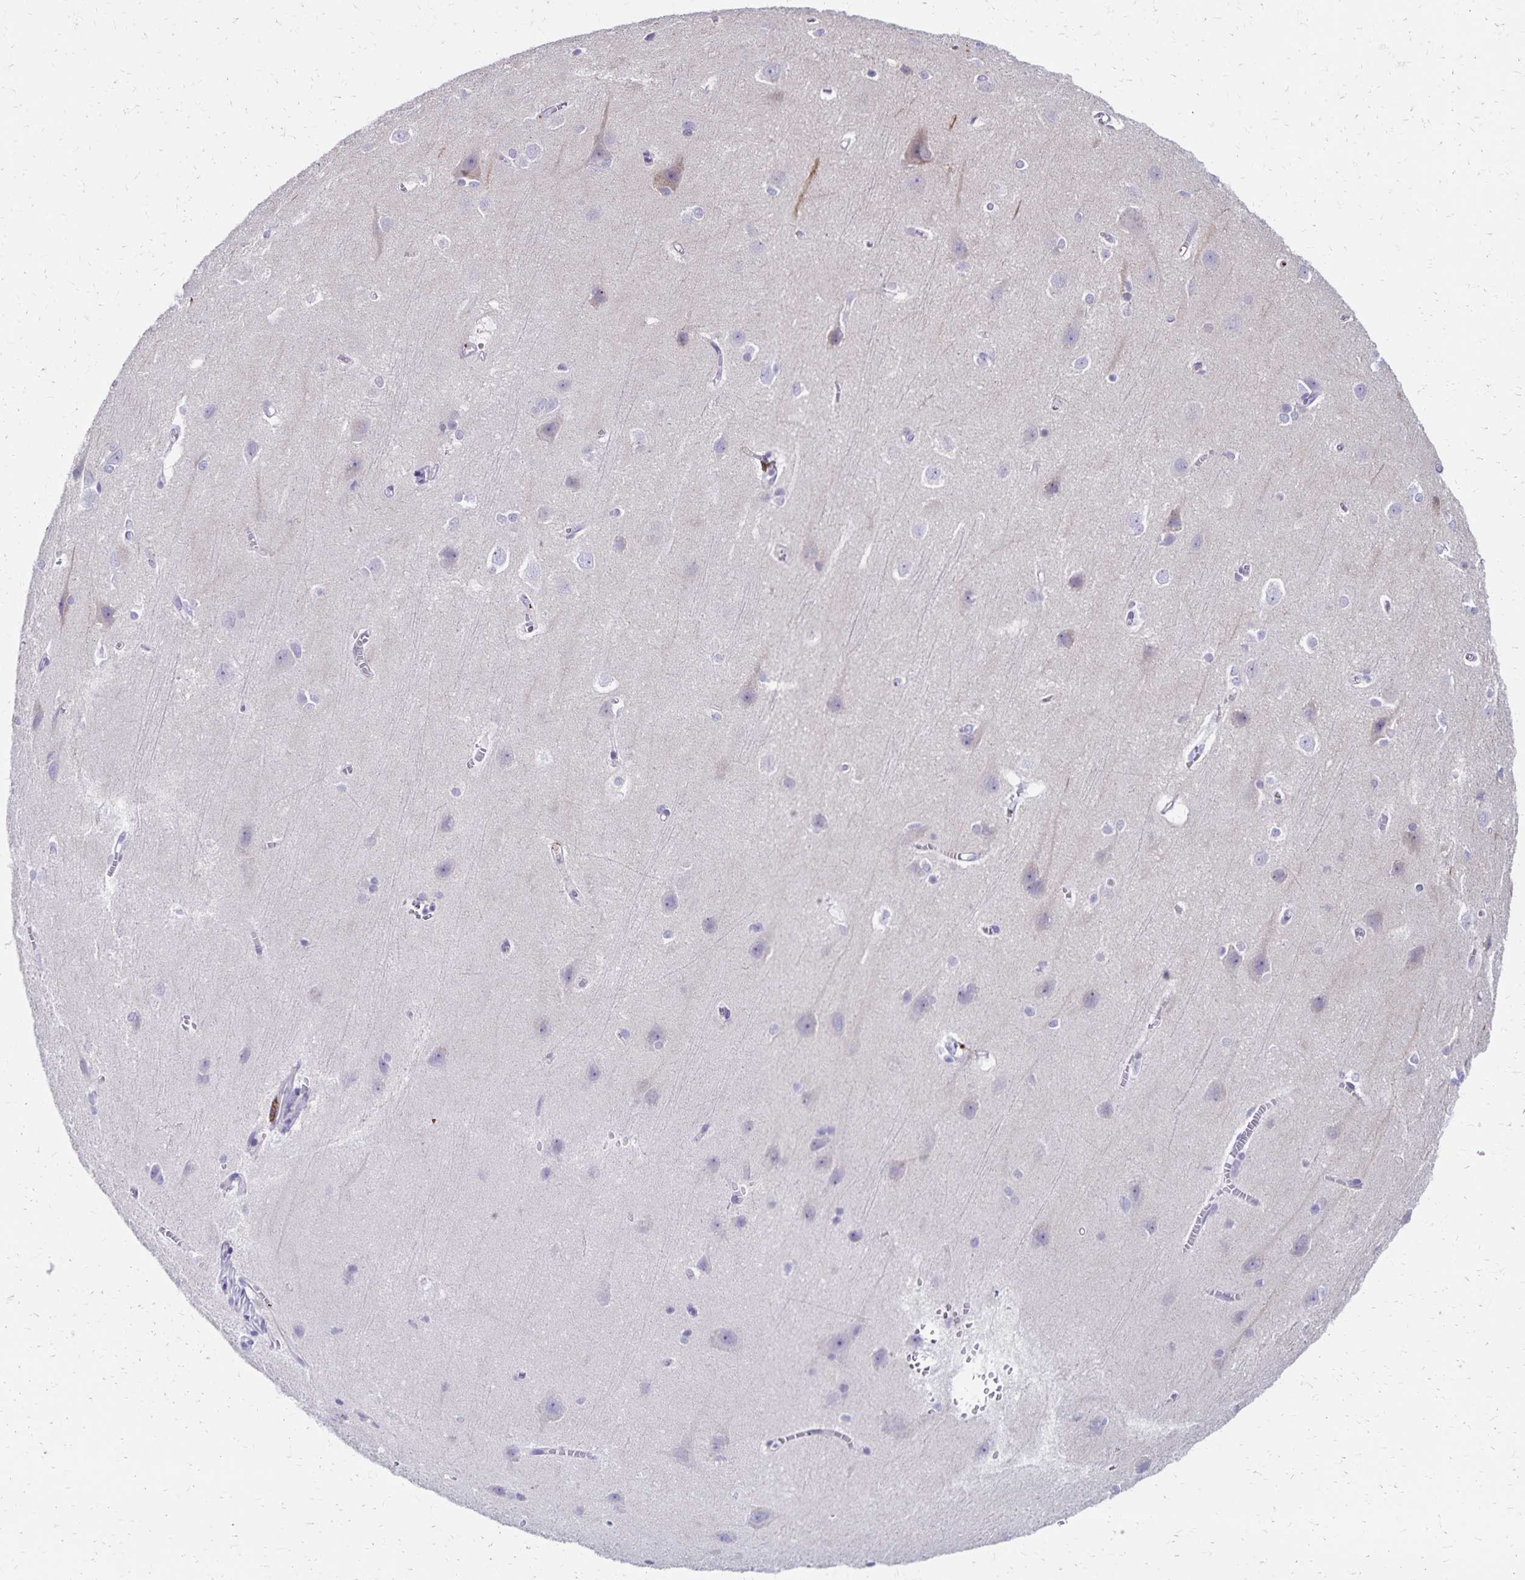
{"staining": {"intensity": "negative", "quantity": "none", "location": "none"}, "tissue": "cerebral cortex", "cell_type": "Endothelial cells", "image_type": "normal", "snomed": [{"axis": "morphology", "description": "Normal tissue, NOS"}, {"axis": "topography", "description": "Cerebral cortex"}], "caption": "Image shows no protein expression in endothelial cells of unremarkable cerebral cortex.", "gene": "NECAP1", "patient": {"sex": "male", "age": 37}}